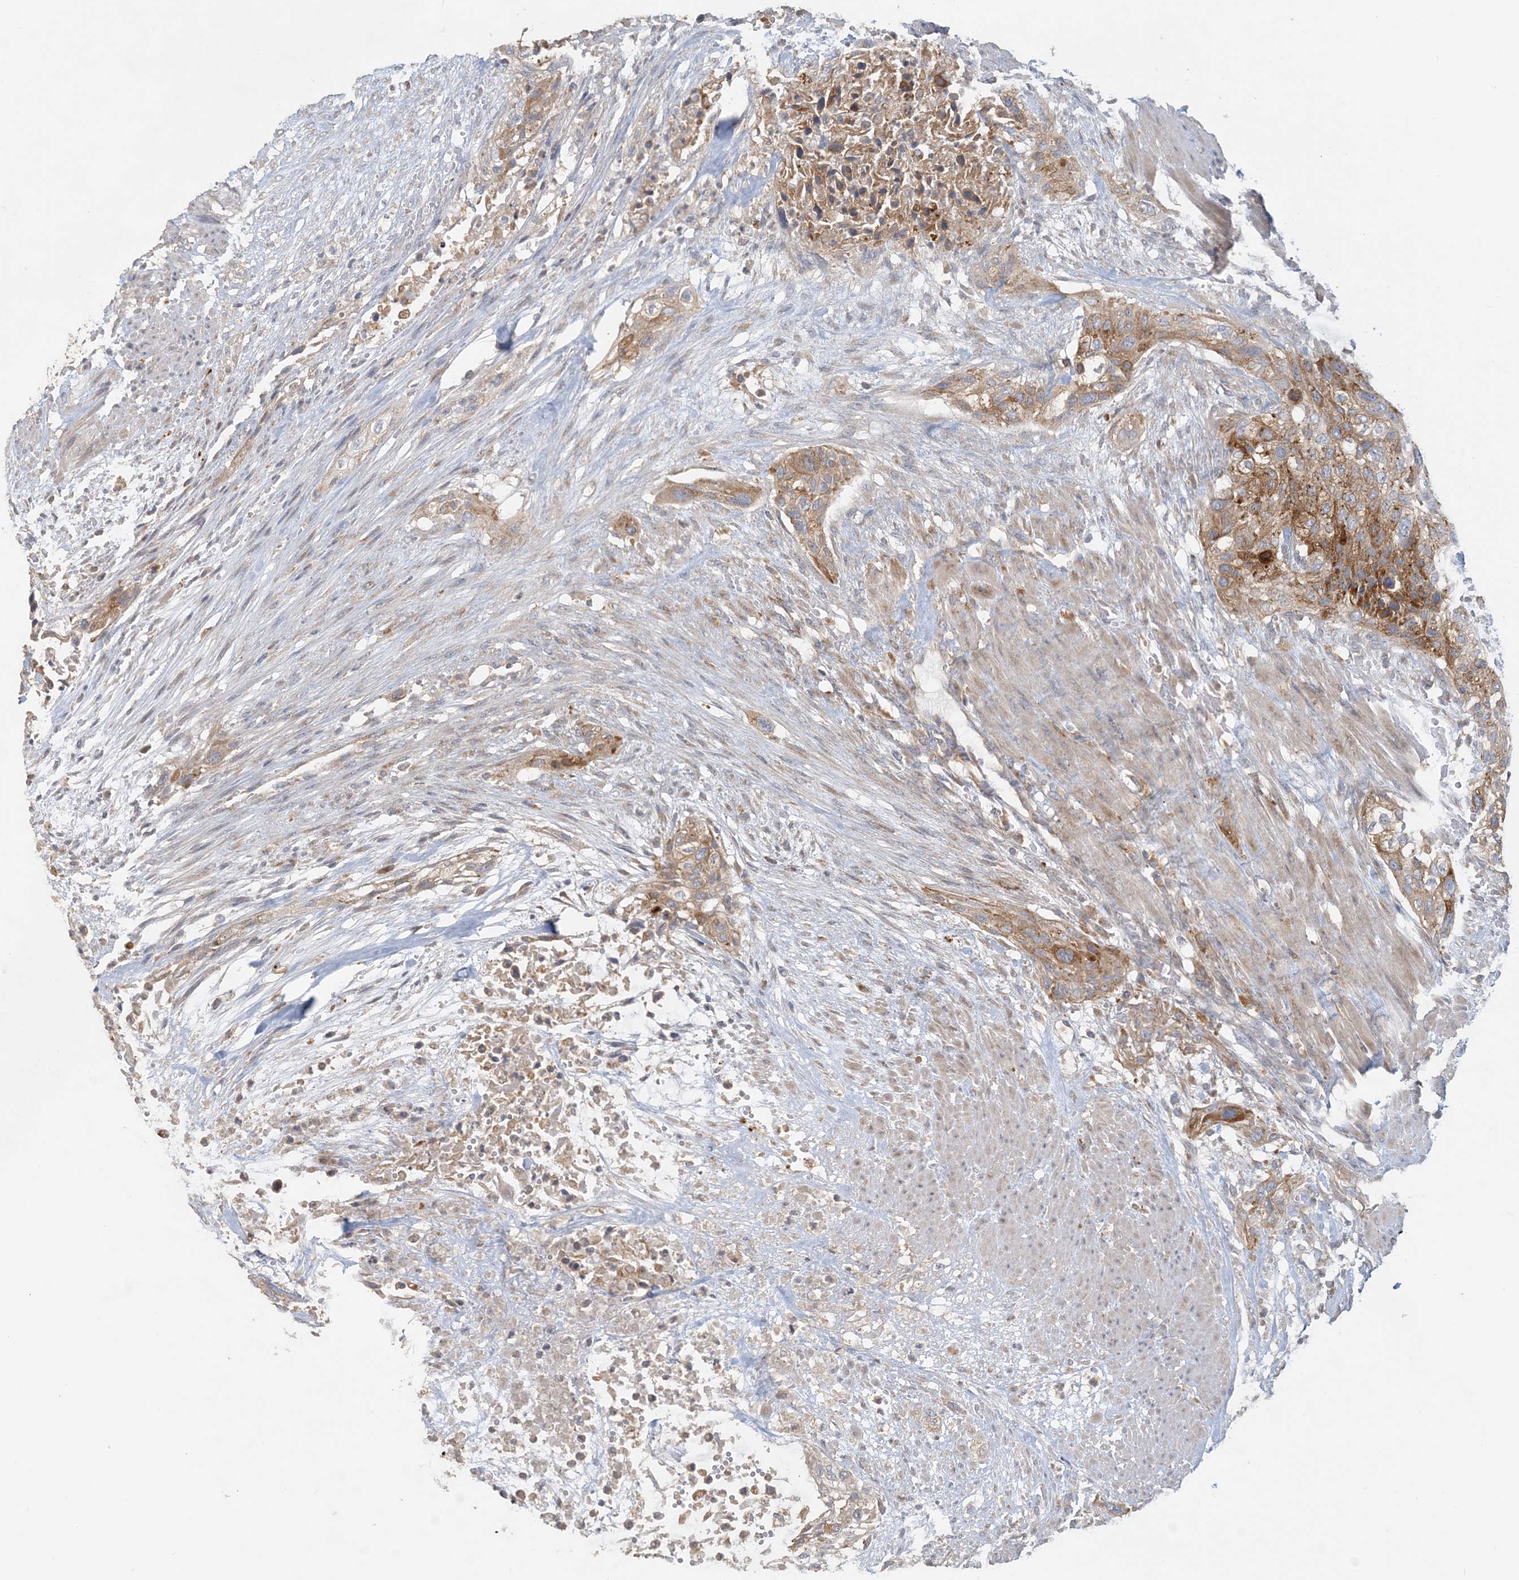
{"staining": {"intensity": "moderate", "quantity": ">75%", "location": "cytoplasmic/membranous"}, "tissue": "urothelial cancer", "cell_type": "Tumor cells", "image_type": "cancer", "snomed": [{"axis": "morphology", "description": "Urothelial carcinoma, High grade"}, {"axis": "topography", "description": "Urinary bladder"}], "caption": "High-grade urothelial carcinoma was stained to show a protein in brown. There is medium levels of moderate cytoplasmic/membranous positivity in approximately >75% of tumor cells.", "gene": "SPPL2A", "patient": {"sex": "male", "age": 35}}